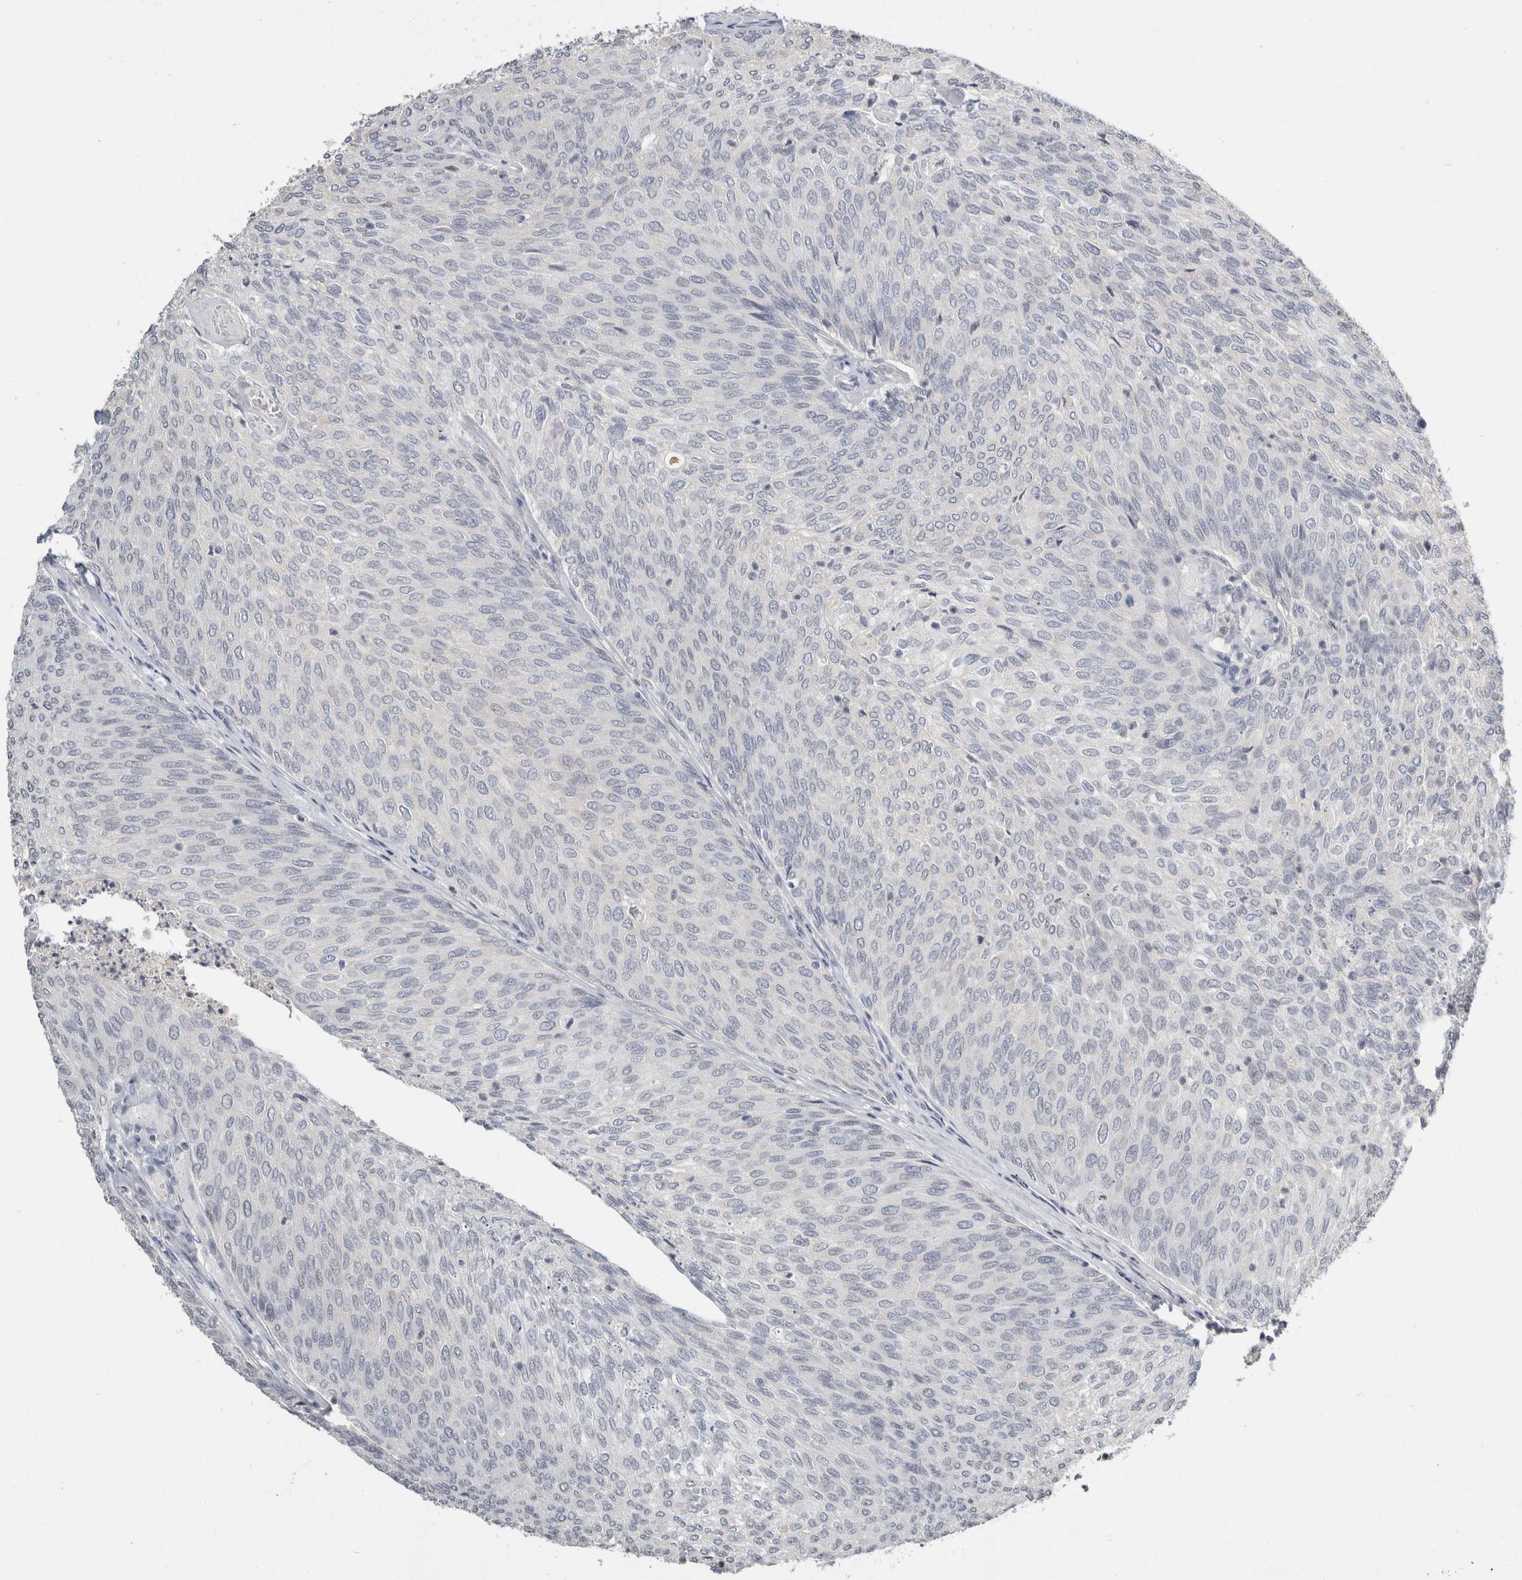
{"staining": {"intensity": "negative", "quantity": "none", "location": "none"}, "tissue": "urothelial cancer", "cell_type": "Tumor cells", "image_type": "cancer", "snomed": [{"axis": "morphology", "description": "Urothelial carcinoma, Low grade"}, {"axis": "topography", "description": "Urinary bladder"}], "caption": "DAB (3,3'-diaminobenzidine) immunohistochemical staining of urothelial carcinoma (low-grade) displays no significant positivity in tumor cells.", "gene": "CRAT", "patient": {"sex": "female", "age": 79}}